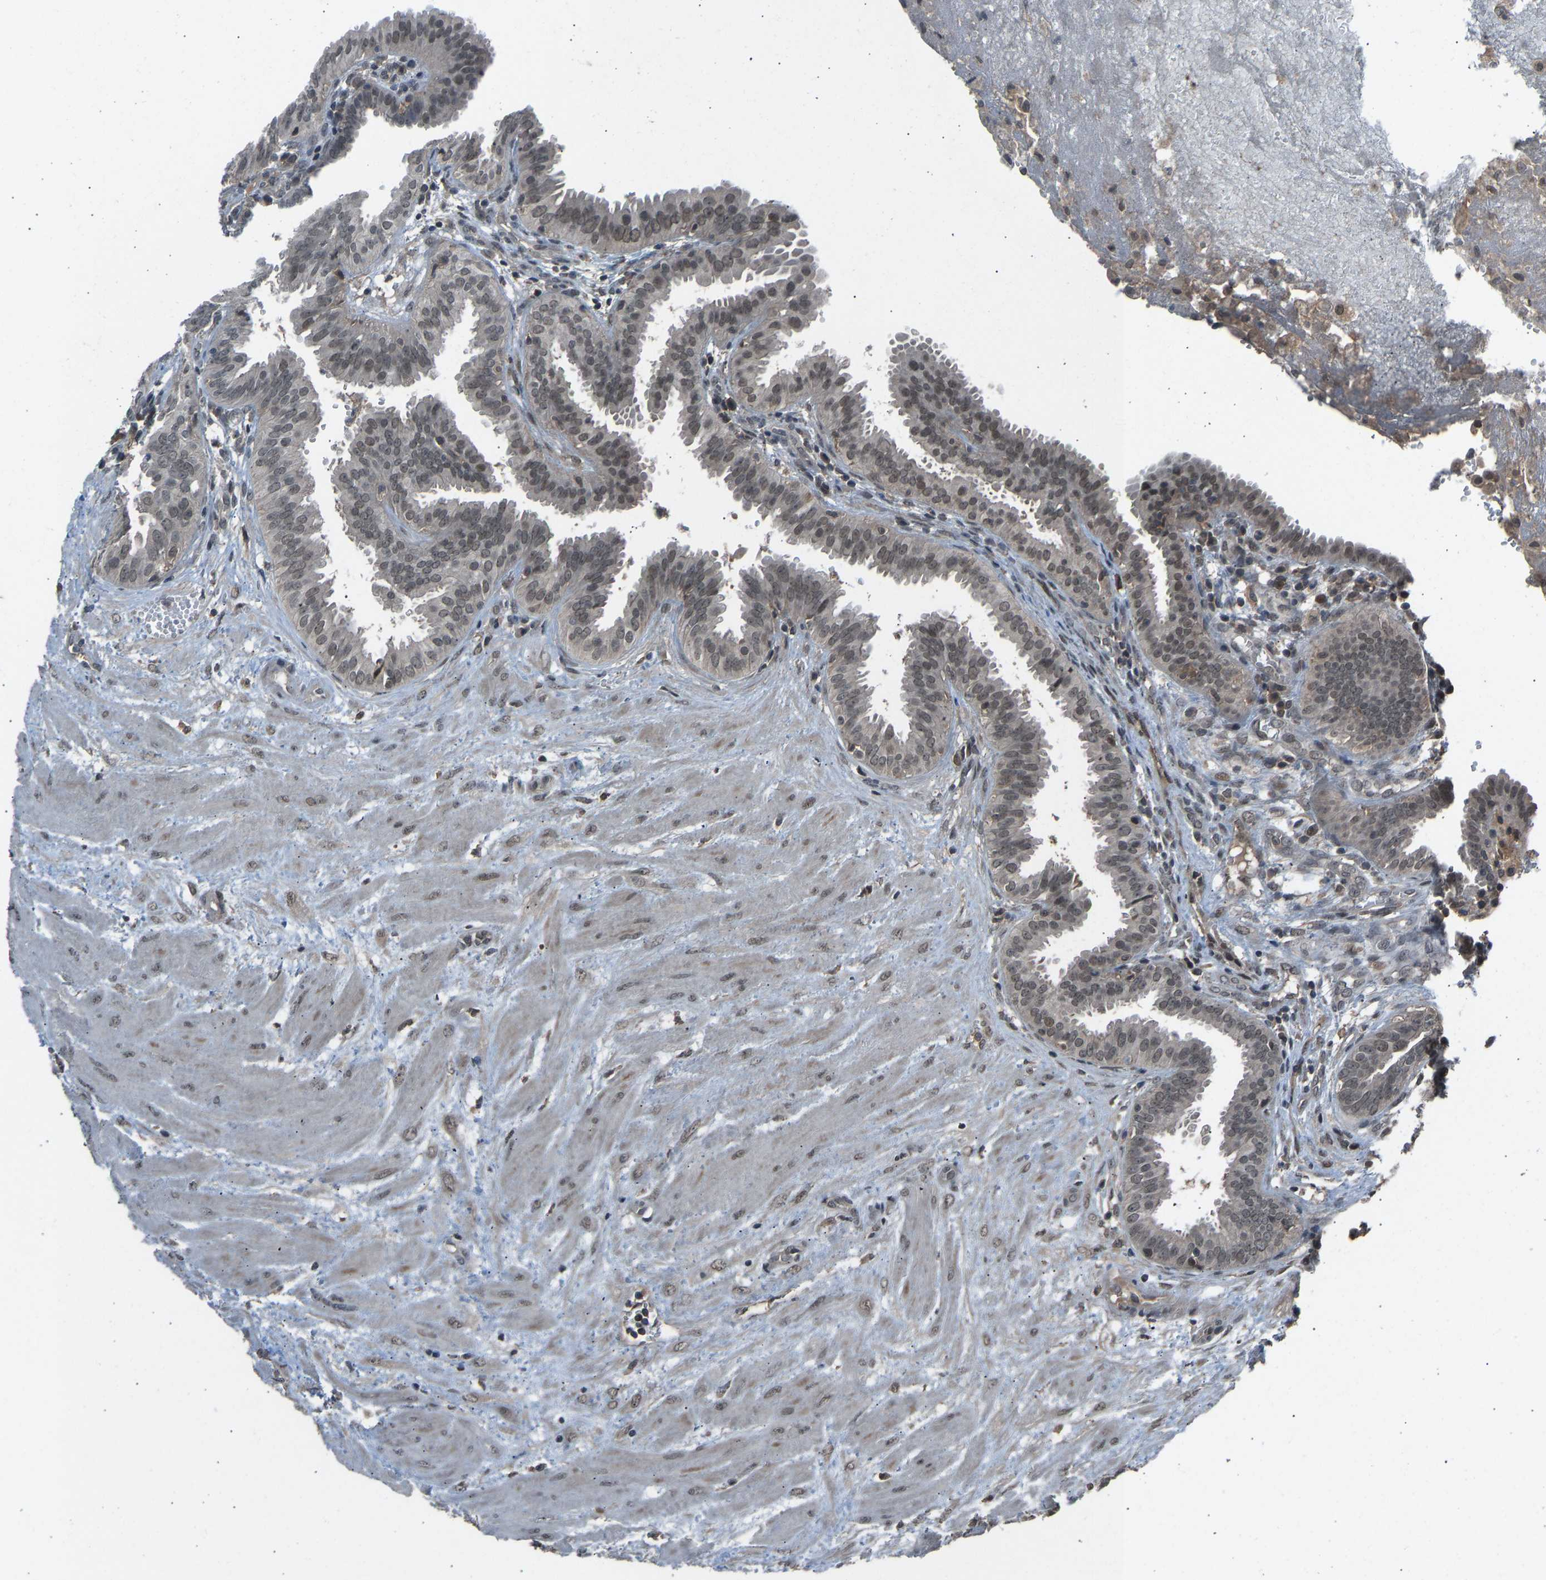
{"staining": {"intensity": "weak", "quantity": "25%-75%", "location": "cytoplasmic/membranous,nuclear"}, "tissue": "fallopian tube", "cell_type": "Glandular cells", "image_type": "normal", "snomed": [{"axis": "morphology", "description": "Normal tissue, NOS"}, {"axis": "topography", "description": "Fallopian tube"}, {"axis": "topography", "description": "Placenta"}], "caption": "Immunohistochemistry (IHC) (DAB) staining of unremarkable human fallopian tube shows weak cytoplasmic/membranous,nuclear protein staining in about 25%-75% of glandular cells.", "gene": "SLC43A1", "patient": {"sex": "female", "age": 32}}